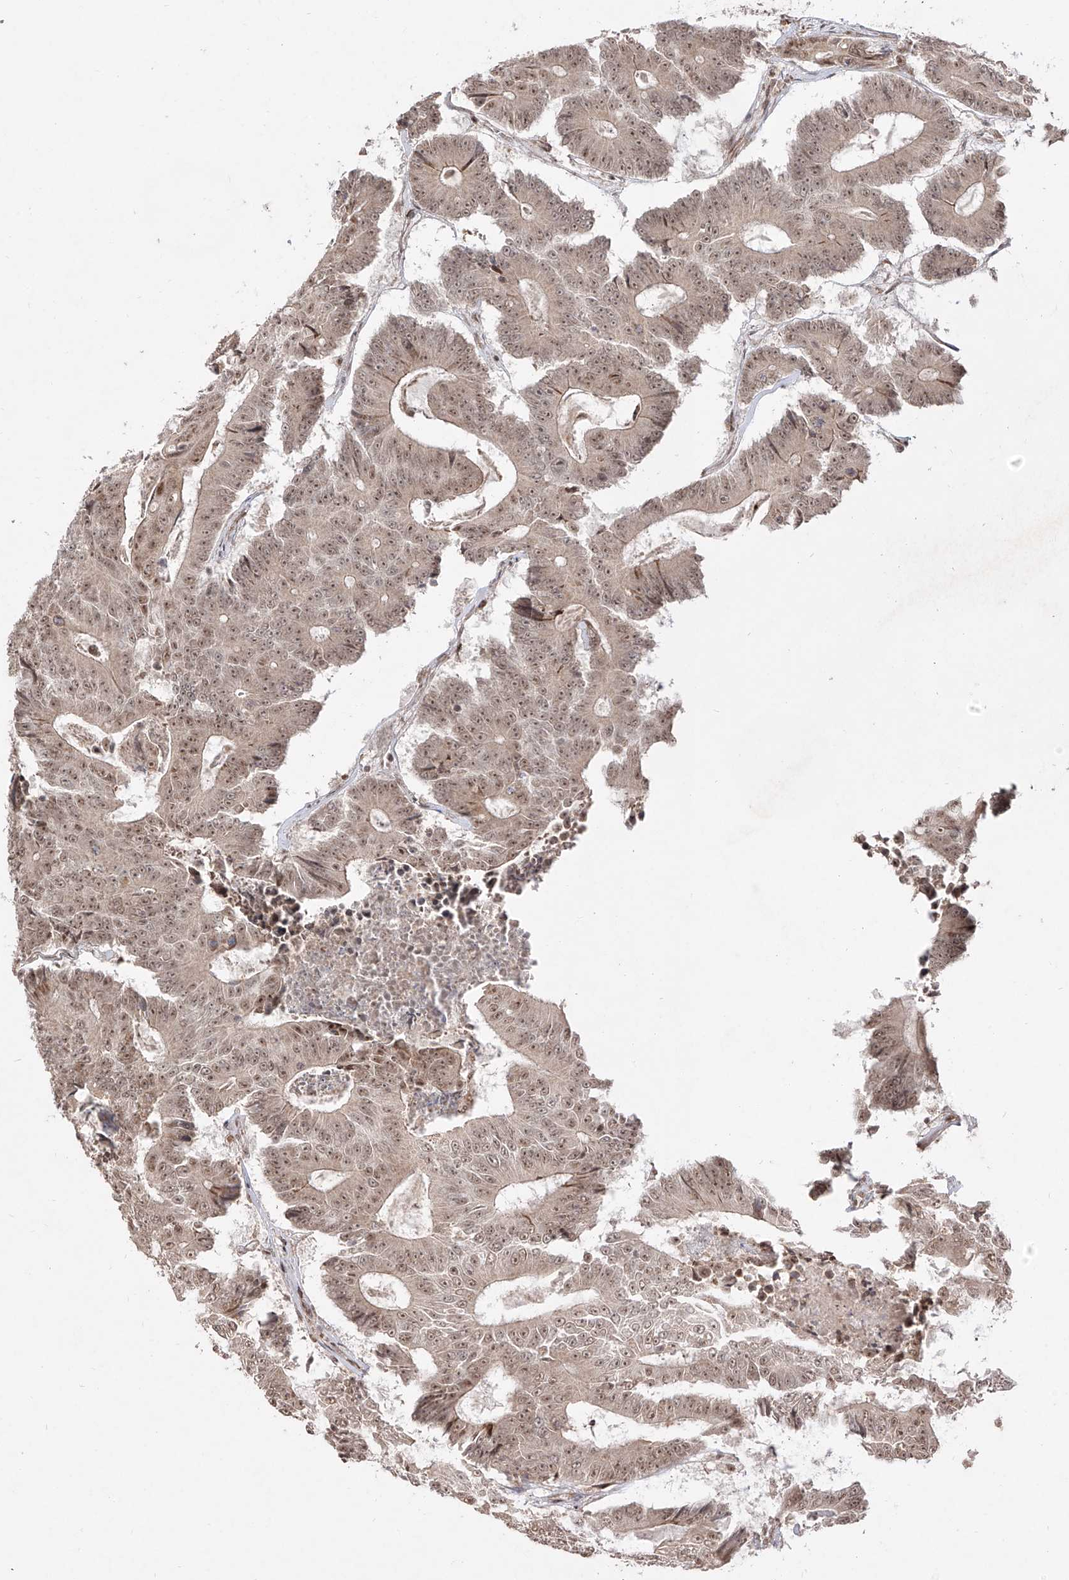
{"staining": {"intensity": "weak", "quantity": ">75%", "location": "nuclear"}, "tissue": "colorectal cancer", "cell_type": "Tumor cells", "image_type": "cancer", "snomed": [{"axis": "morphology", "description": "Adenocarcinoma, NOS"}, {"axis": "topography", "description": "Colon"}], "caption": "DAB (3,3'-diaminobenzidine) immunohistochemical staining of human colorectal cancer displays weak nuclear protein staining in about >75% of tumor cells.", "gene": "SNRNP27", "patient": {"sex": "male", "age": 83}}